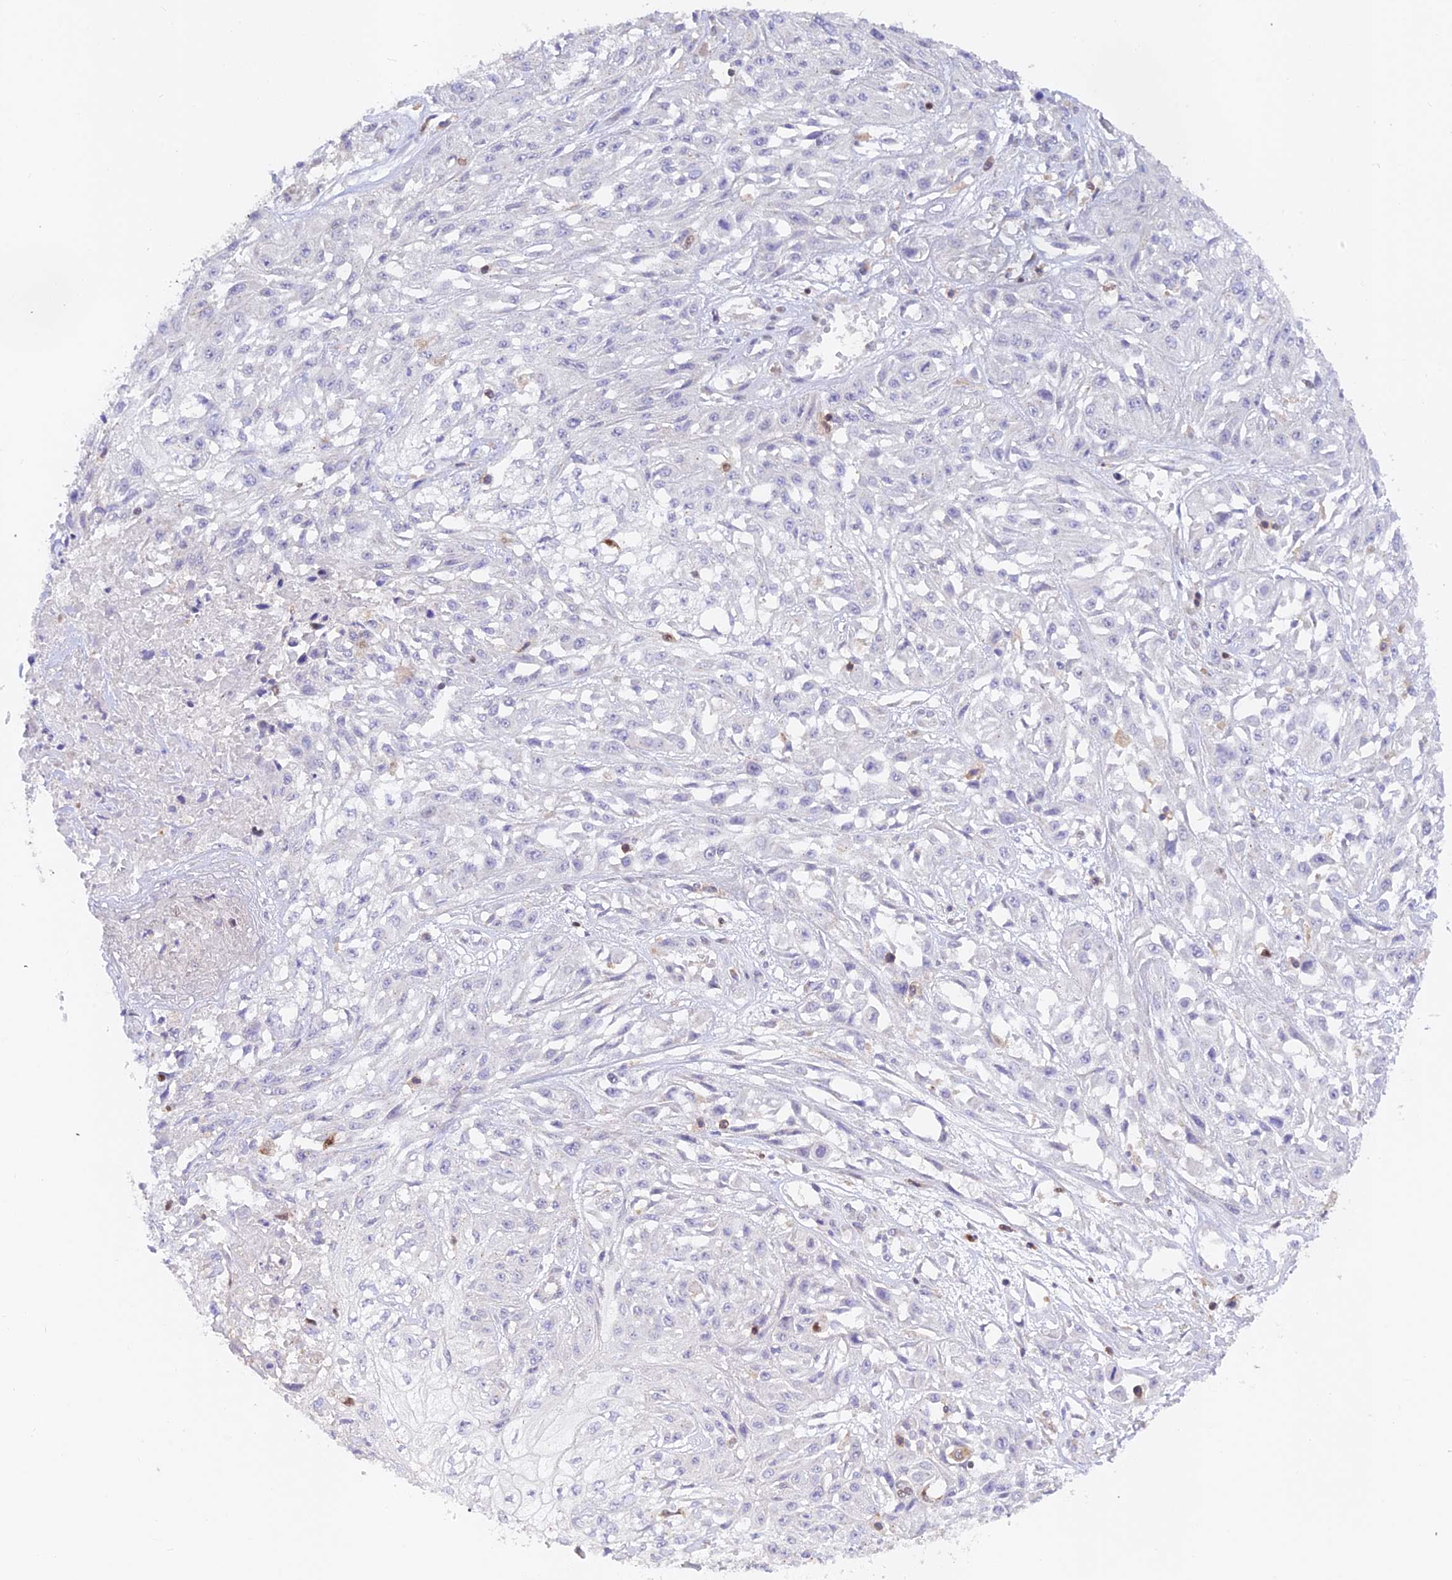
{"staining": {"intensity": "negative", "quantity": "none", "location": "none"}, "tissue": "skin cancer", "cell_type": "Tumor cells", "image_type": "cancer", "snomed": [{"axis": "morphology", "description": "Squamous cell carcinoma, NOS"}, {"axis": "morphology", "description": "Squamous cell carcinoma, metastatic, NOS"}, {"axis": "topography", "description": "Skin"}, {"axis": "topography", "description": "Lymph node"}], "caption": "Immunohistochemistry (IHC) image of neoplastic tissue: human skin cancer (metastatic squamous cell carcinoma) stained with DAB displays no significant protein positivity in tumor cells.", "gene": "DENND1C", "patient": {"sex": "male", "age": 75}}